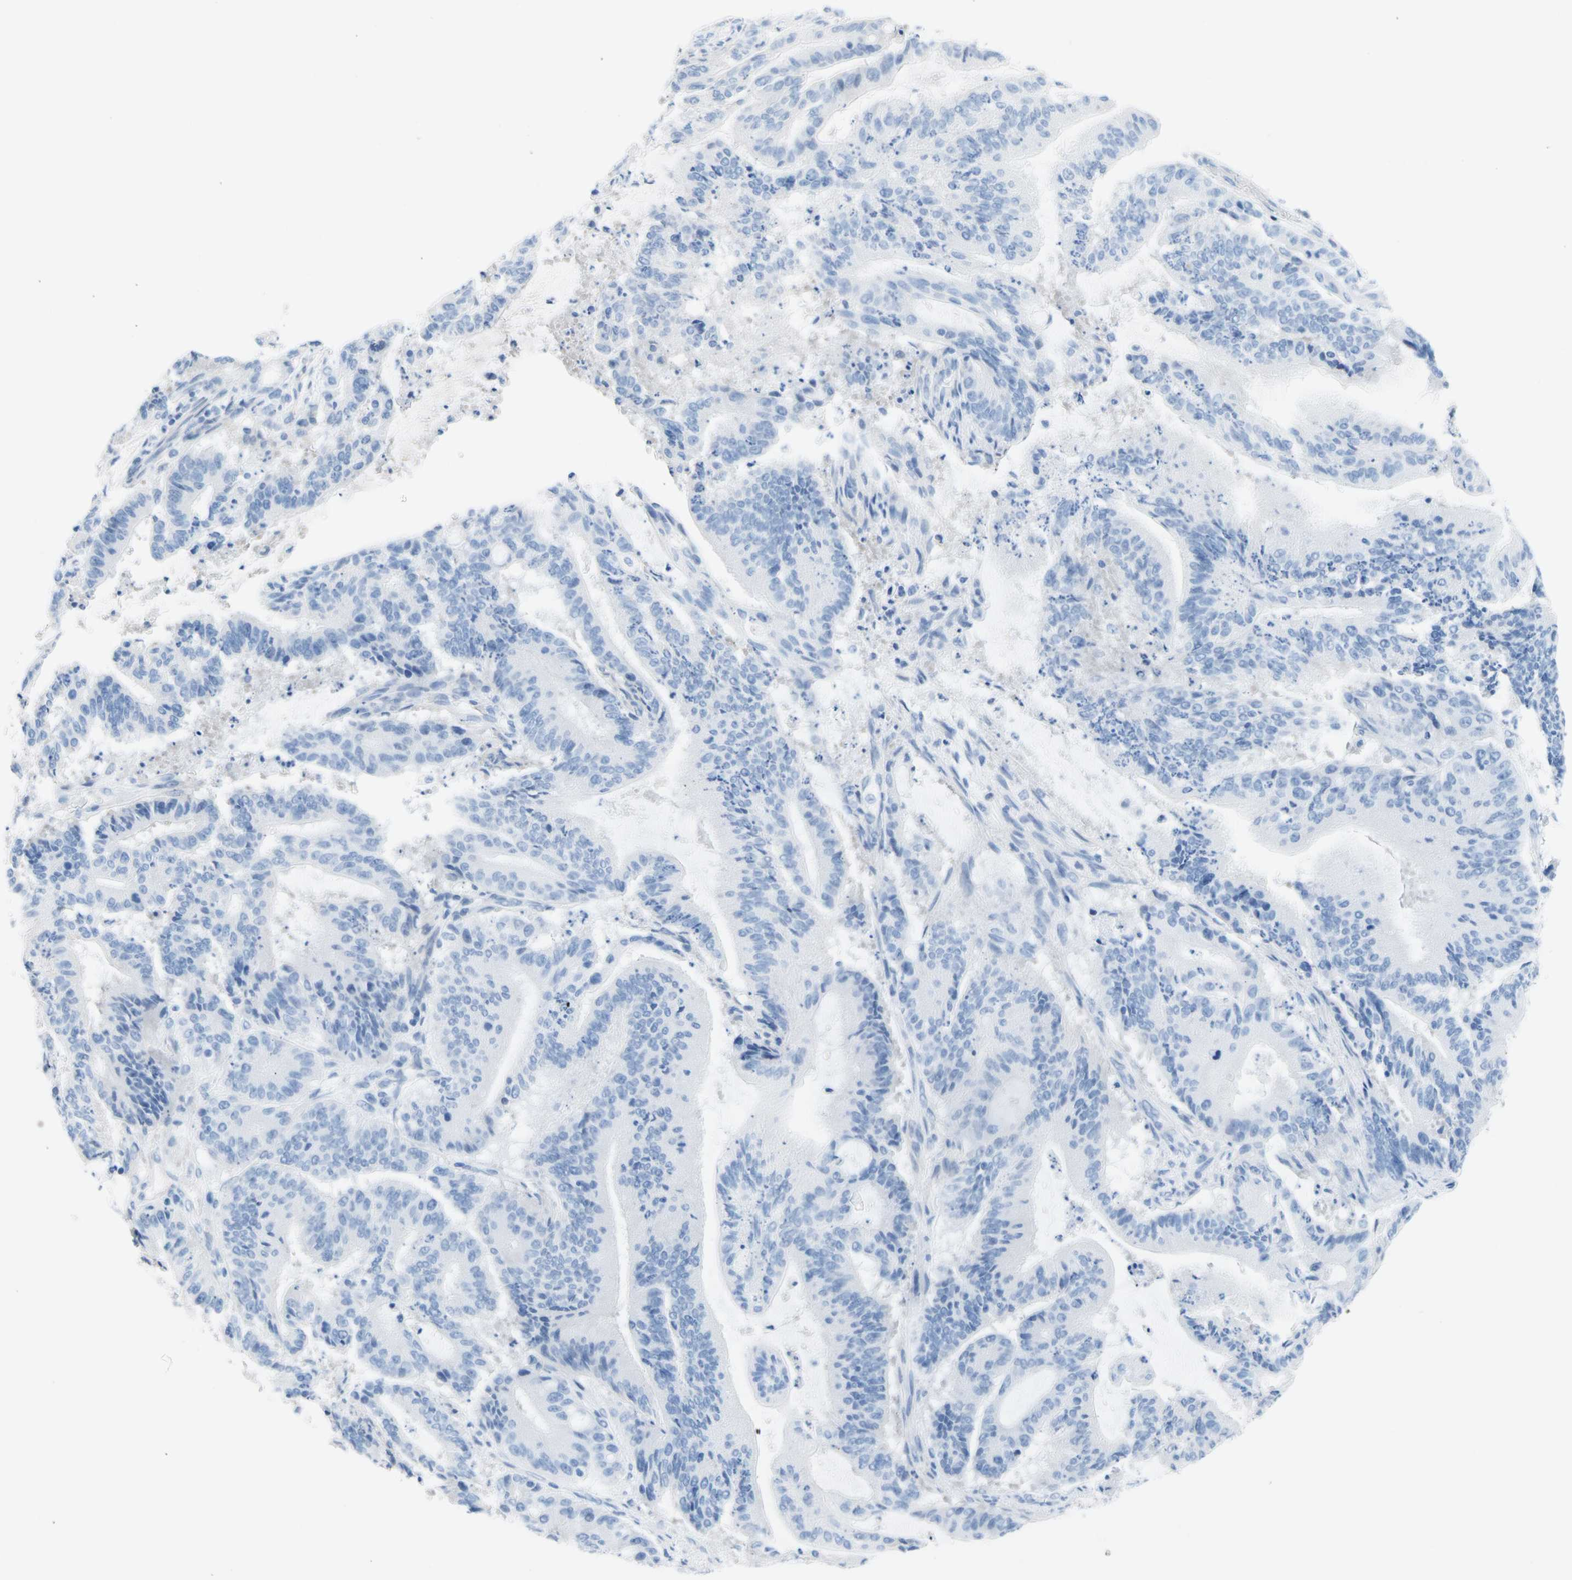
{"staining": {"intensity": "negative", "quantity": "none", "location": "none"}, "tissue": "liver cancer", "cell_type": "Tumor cells", "image_type": "cancer", "snomed": [{"axis": "morphology", "description": "Cholangiocarcinoma"}, {"axis": "topography", "description": "Liver"}], "caption": "Image shows no significant protein positivity in tumor cells of liver cancer.", "gene": "CEL", "patient": {"sex": "female", "age": 73}}